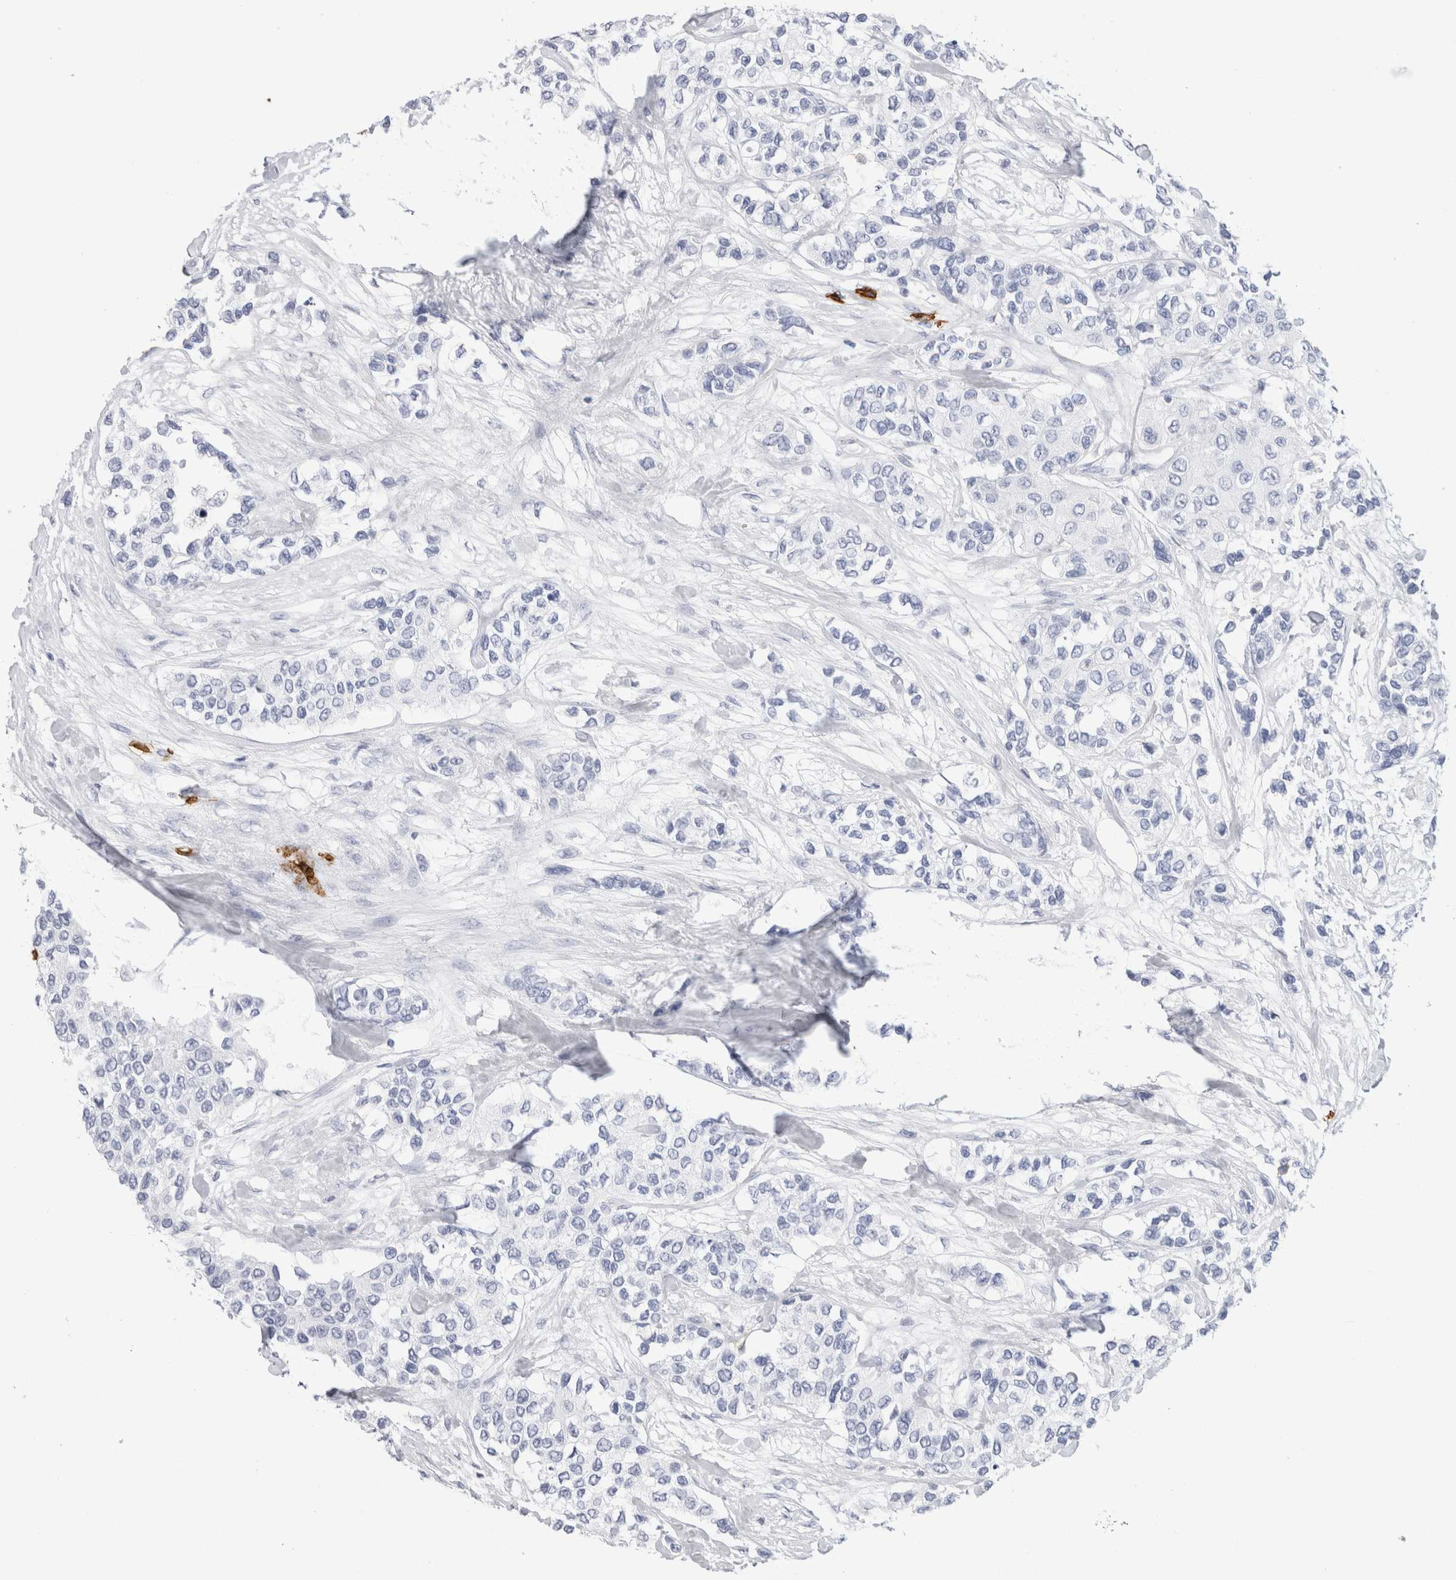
{"staining": {"intensity": "negative", "quantity": "none", "location": "none"}, "tissue": "urothelial cancer", "cell_type": "Tumor cells", "image_type": "cancer", "snomed": [{"axis": "morphology", "description": "Urothelial carcinoma, High grade"}, {"axis": "topography", "description": "Urinary bladder"}], "caption": "Protein analysis of urothelial cancer demonstrates no significant expression in tumor cells. Brightfield microscopy of IHC stained with DAB (3,3'-diaminobenzidine) (brown) and hematoxylin (blue), captured at high magnification.", "gene": "CD38", "patient": {"sex": "female", "age": 56}}